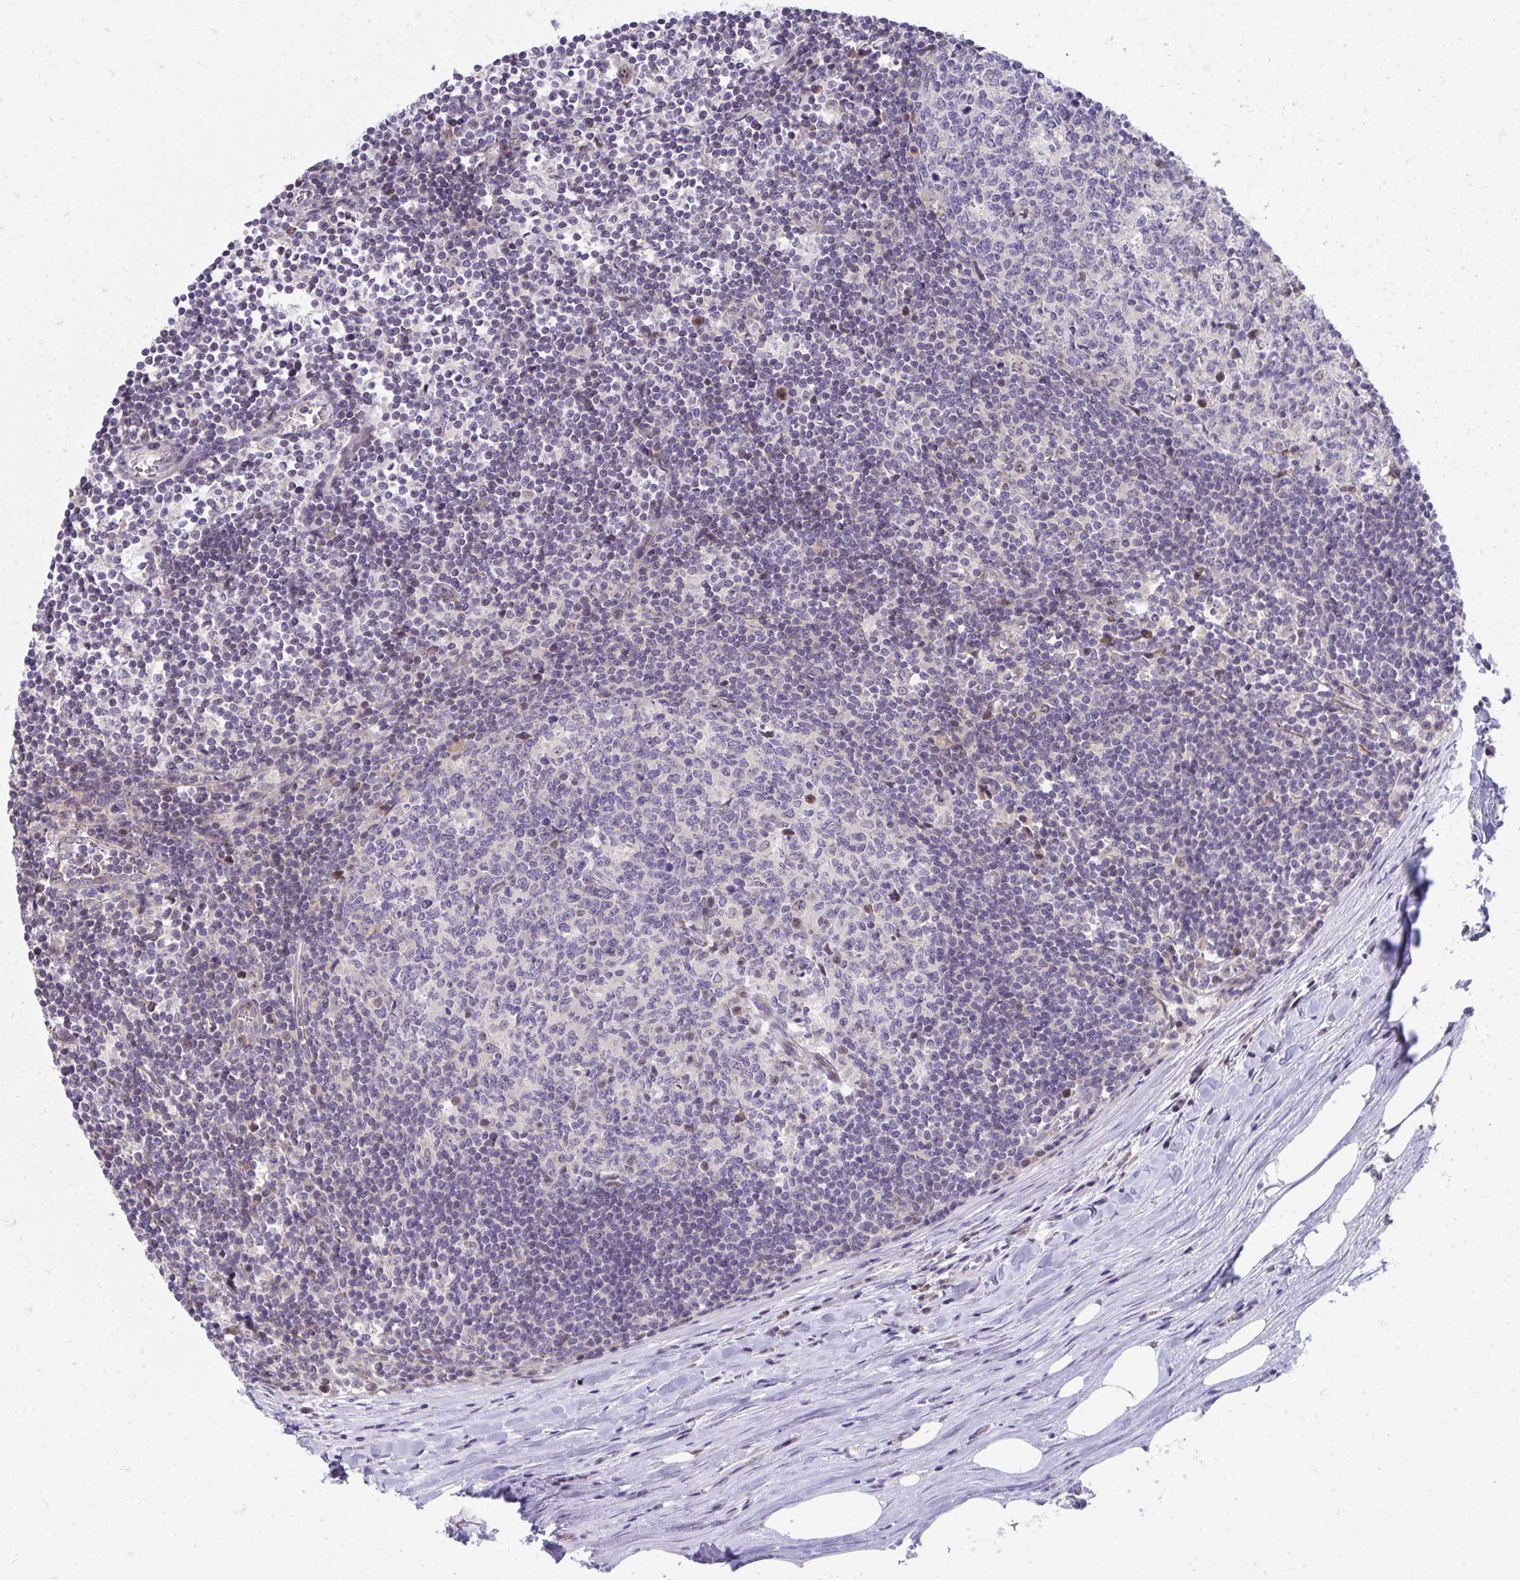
{"staining": {"intensity": "negative", "quantity": "none", "location": "none"}, "tissue": "lymph node", "cell_type": "Germinal center cells", "image_type": "normal", "snomed": [{"axis": "morphology", "description": "Normal tissue, NOS"}, {"axis": "topography", "description": "Lymph node"}], "caption": "This is an immunohistochemistry (IHC) histopathology image of normal lymph node. There is no staining in germinal center cells.", "gene": "MROH8", "patient": {"sex": "male", "age": 67}}